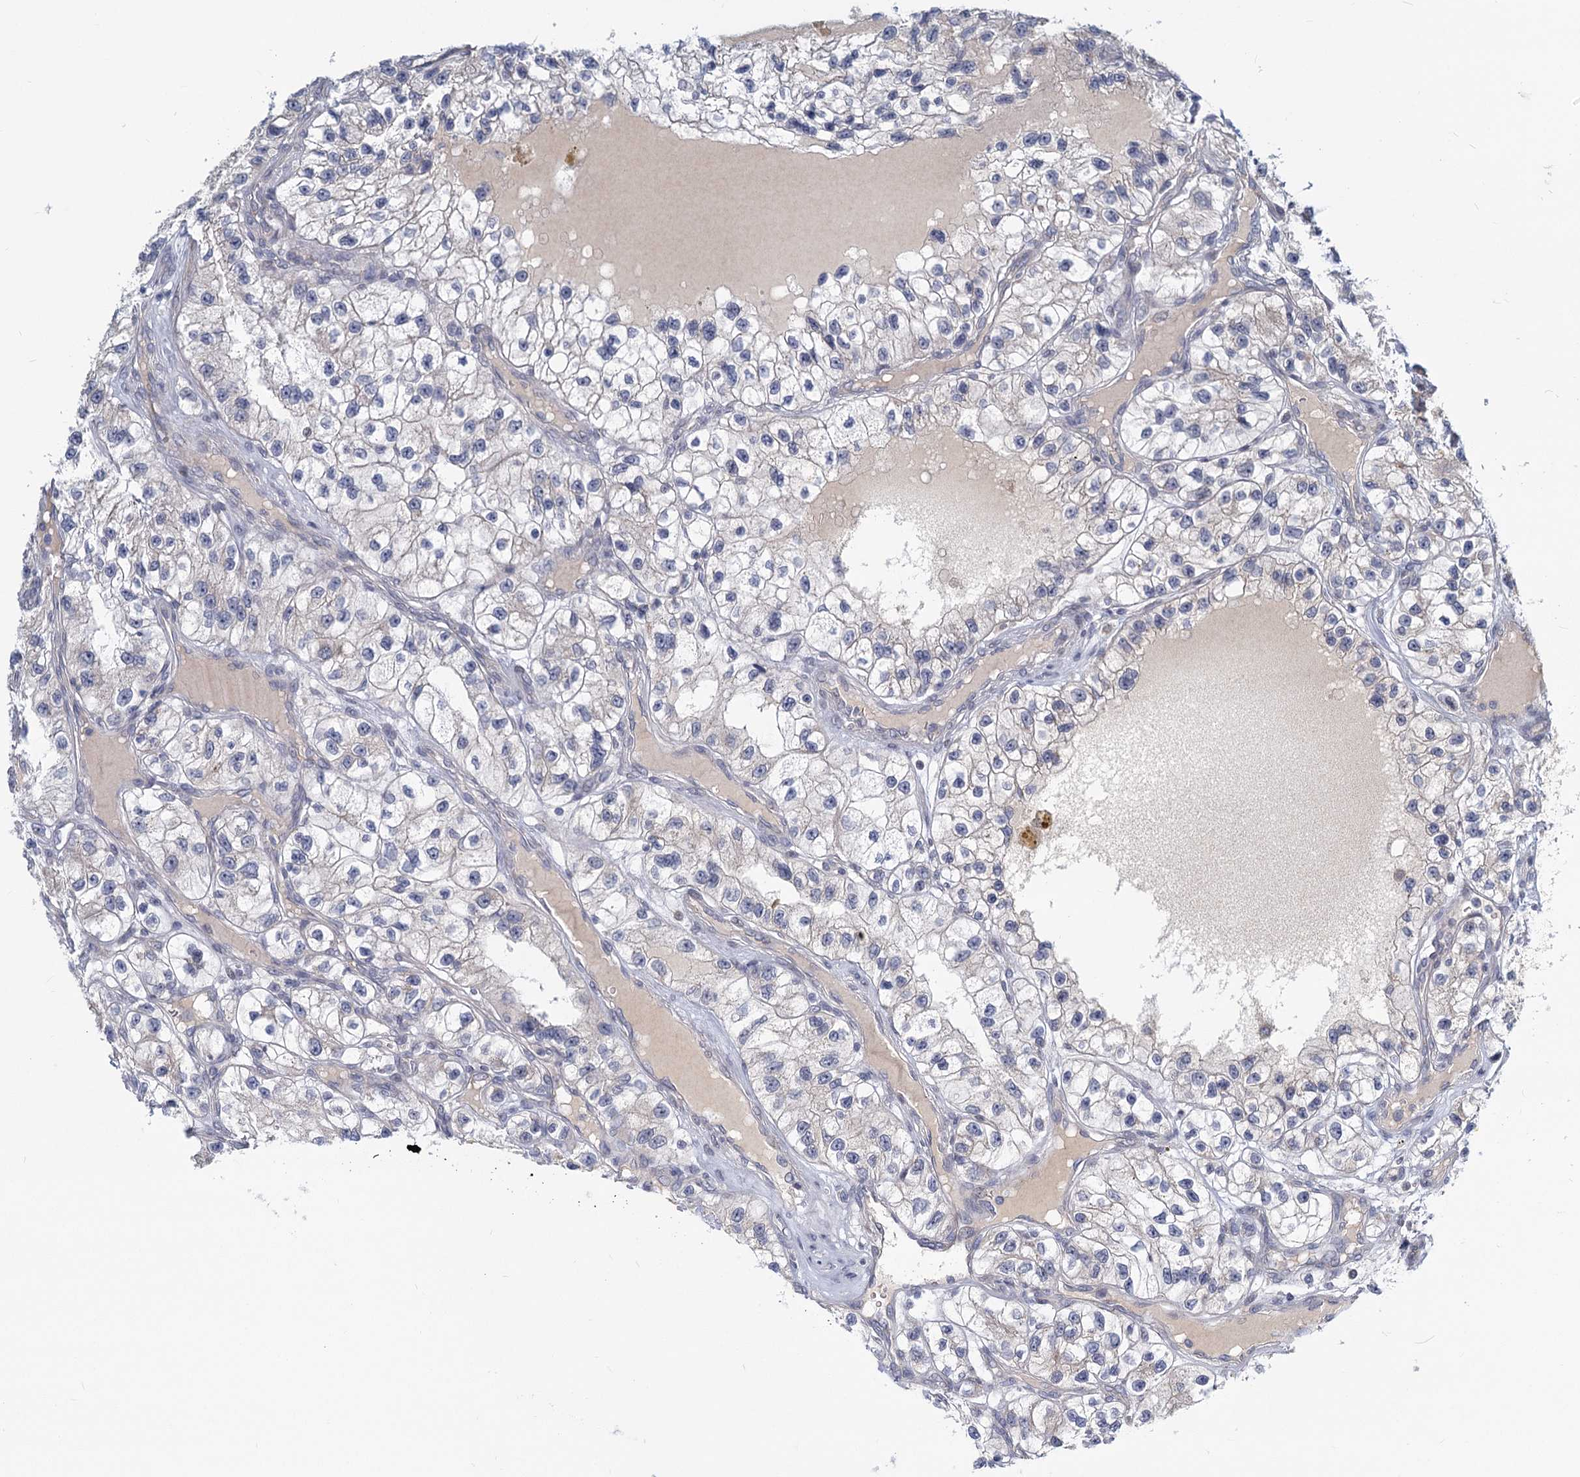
{"staining": {"intensity": "negative", "quantity": "none", "location": "none"}, "tissue": "renal cancer", "cell_type": "Tumor cells", "image_type": "cancer", "snomed": [{"axis": "morphology", "description": "Adenocarcinoma, NOS"}, {"axis": "topography", "description": "Kidney"}], "caption": "Tumor cells are negative for protein expression in human renal adenocarcinoma. (Brightfield microscopy of DAB (3,3'-diaminobenzidine) immunohistochemistry (IHC) at high magnification).", "gene": "STAP1", "patient": {"sex": "female", "age": 57}}